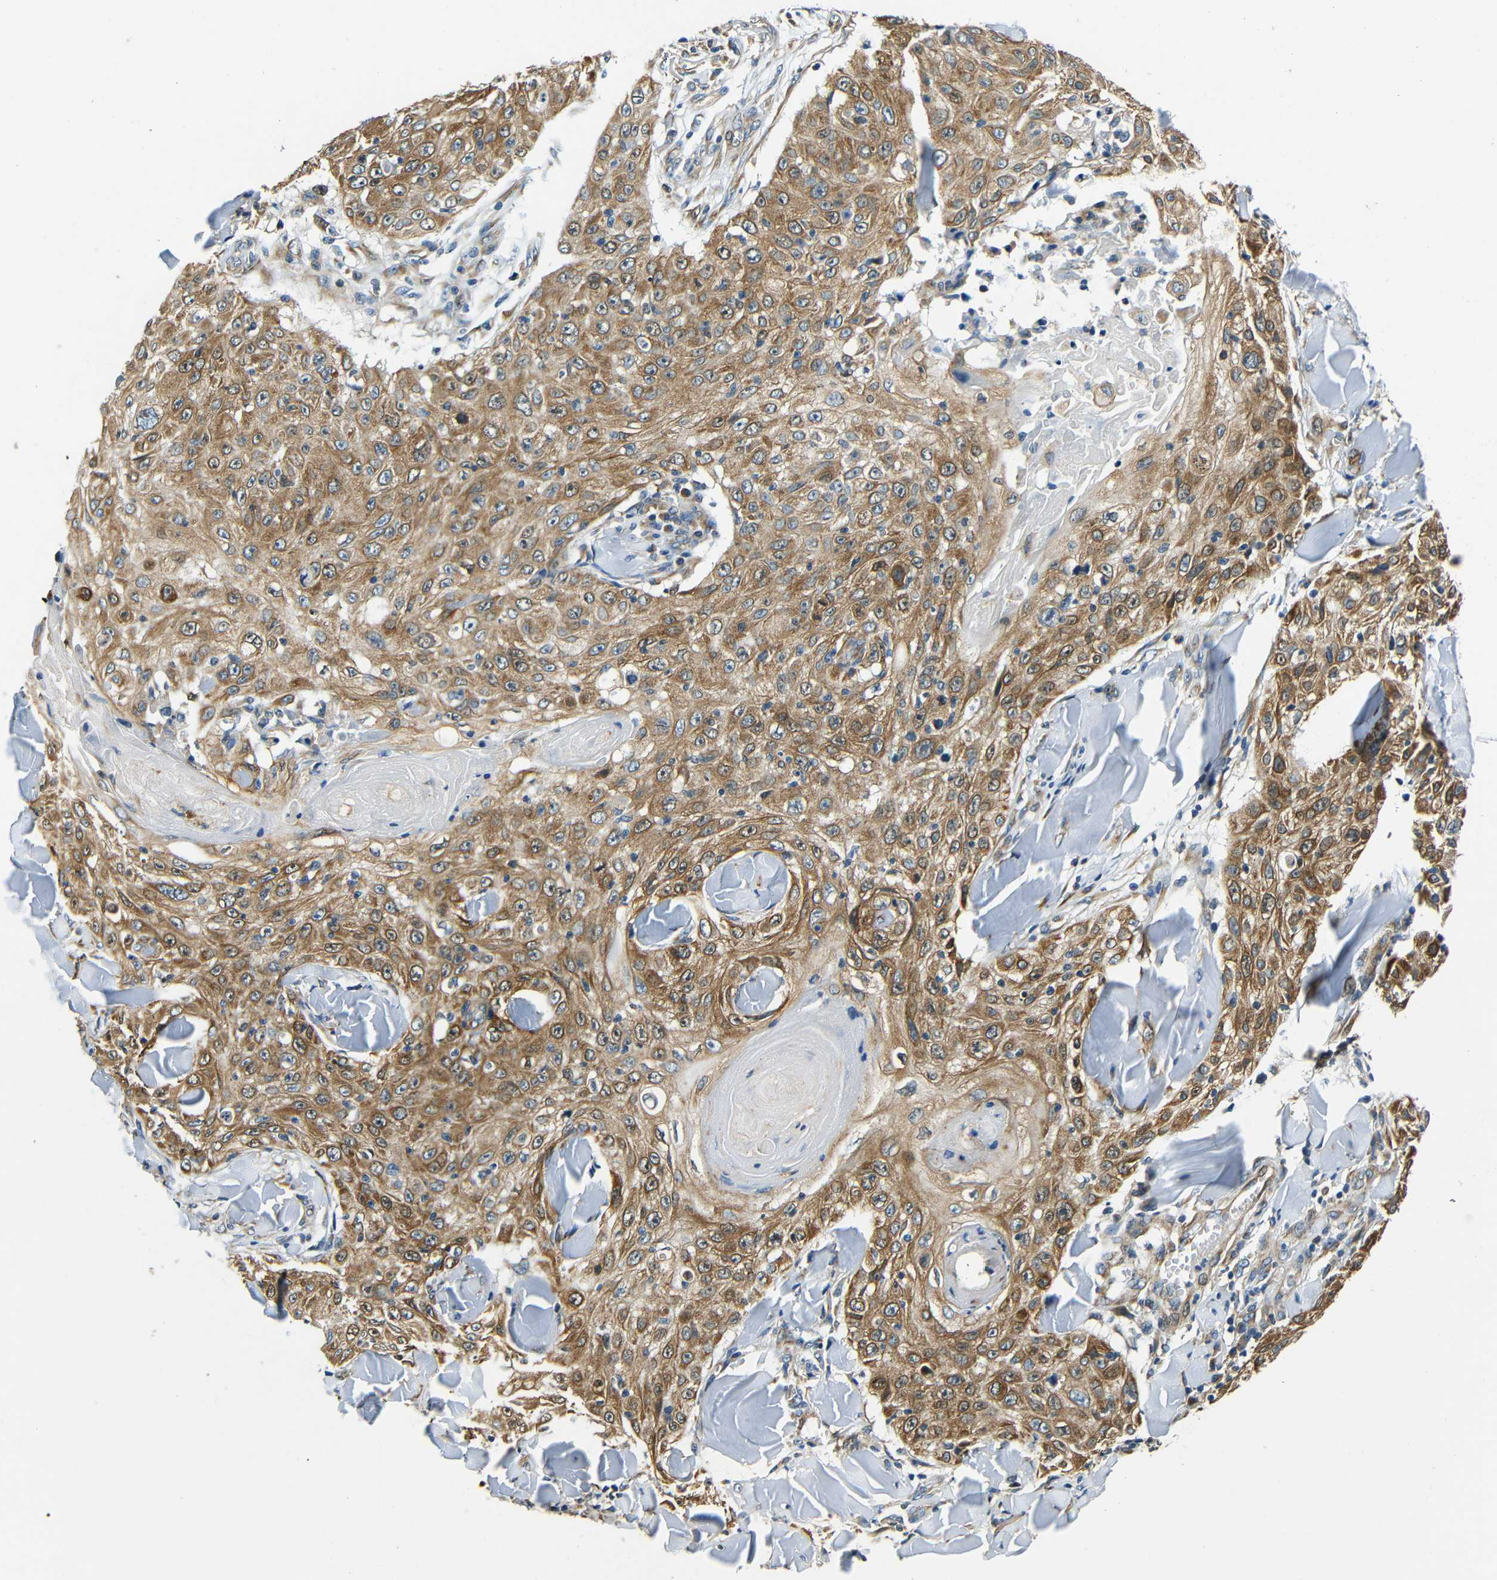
{"staining": {"intensity": "moderate", "quantity": ">75%", "location": "cytoplasmic/membranous"}, "tissue": "skin cancer", "cell_type": "Tumor cells", "image_type": "cancer", "snomed": [{"axis": "morphology", "description": "Squamous cell carcinoma, NOS"}, {"axis": "topography", "description": "Skin"}], "caption": "Immunohistochemical staining of skin cancer (squamous cell carcinoma) exhibits medium levels of moderate cytoplasmic/membranous protein staining in approximately >75% of tumor cells. Immunohistochemistry (ihc) stains the protein in brown and the nuclei are stained blue.", "gene": "VAPB", "patient": {"sex": "male", "age": 86}}